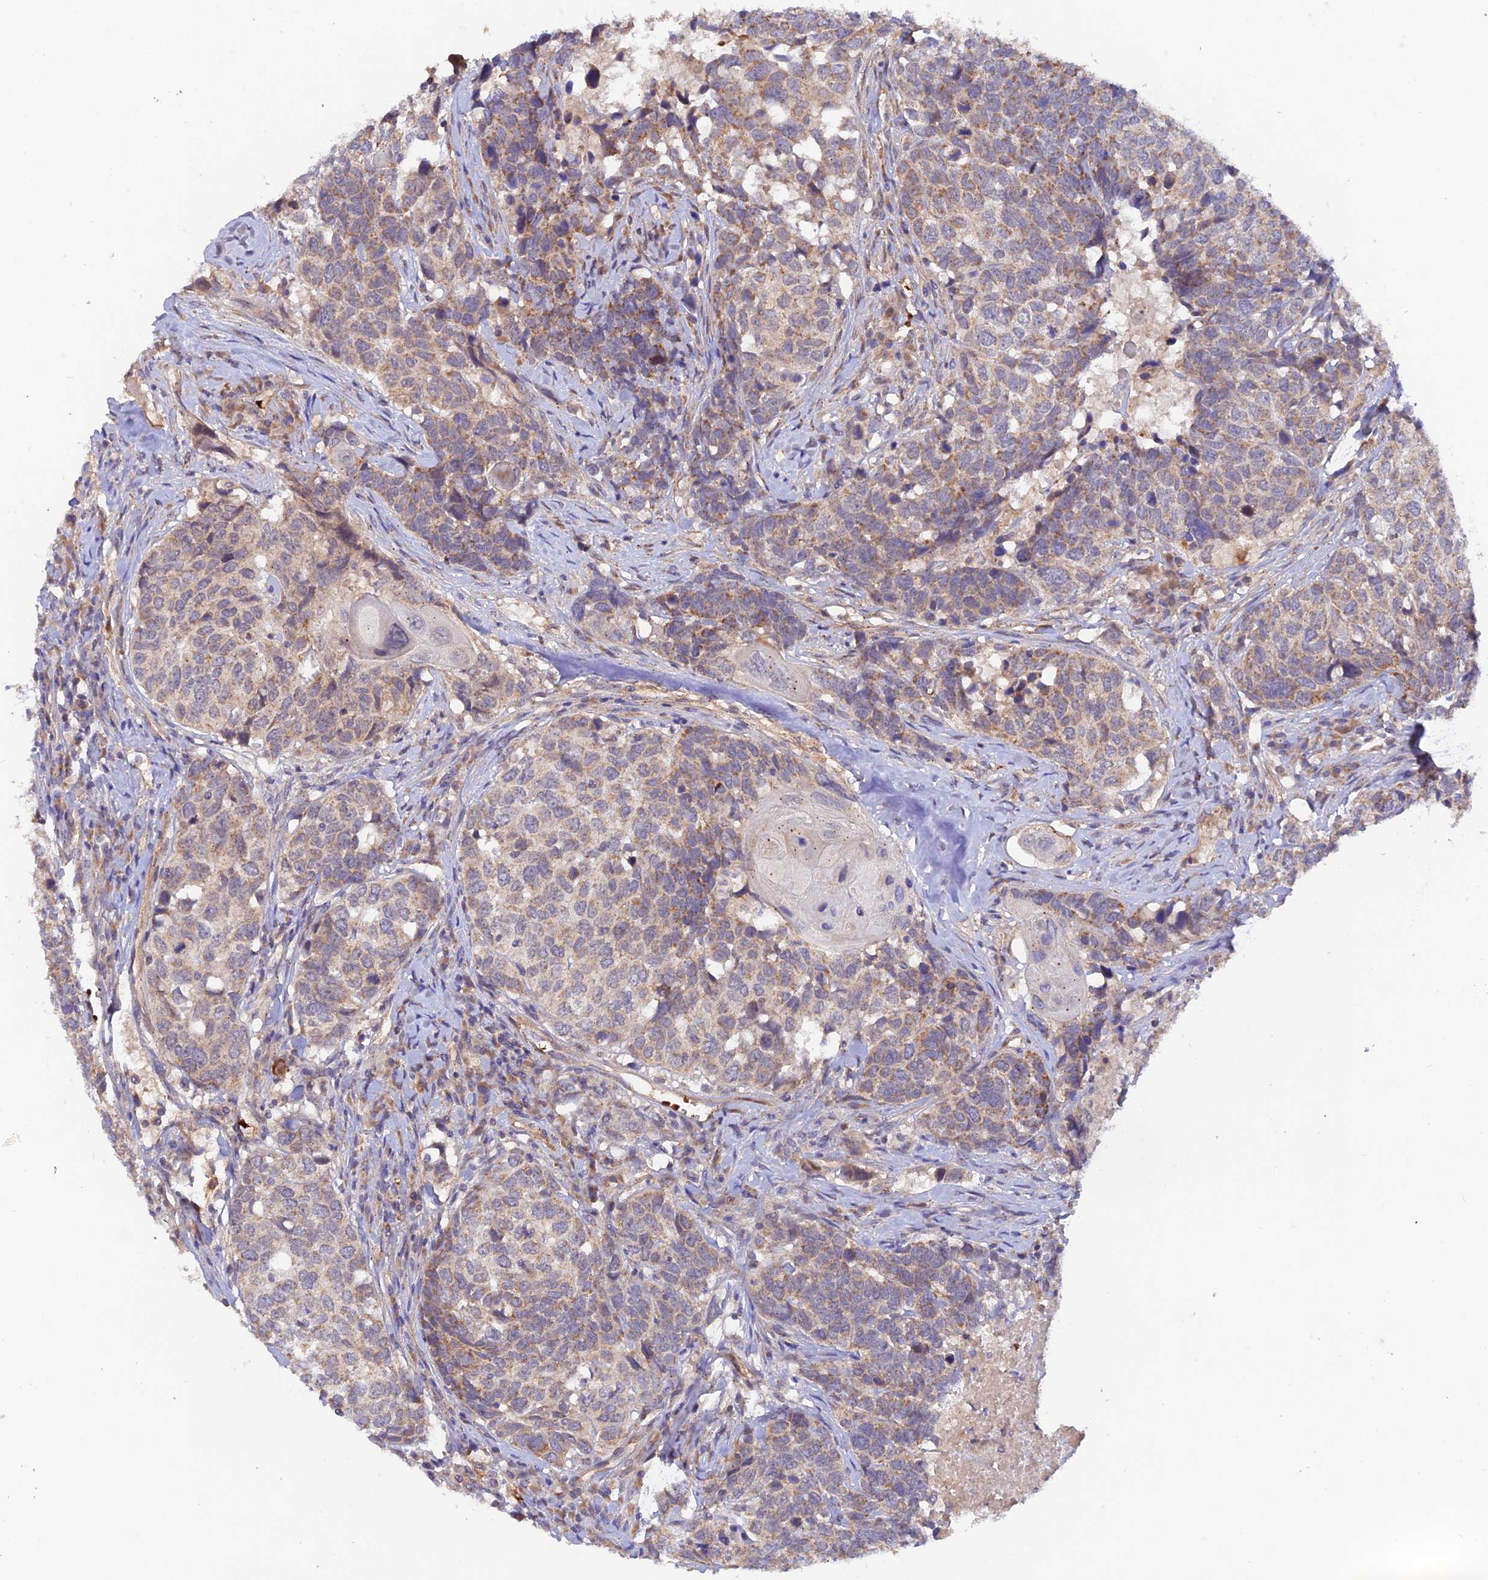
{"staining": {"intensity": "weak", "quantity": "25%-75%", "location": "cytoplasmic/membranous"}, "tissue": "head and neck cancer", "cell_type": "Tumor cells", "image_type": "cancer", "snomed": [{"axis": "morphology", "description": "Squamous cell carcinoma, NOS"}, {"axis": "topography", "description": "Head-Neck"}], "caption": "Human head and neck cancer (squamous cell carcinoma) stained with a brown dye exhibits weak cytoplasmic/membranous positive staining in about 25%-75% of tumor cells.", "gene": "WDFY4", "patient": {"sex": "male", "age": 66}}